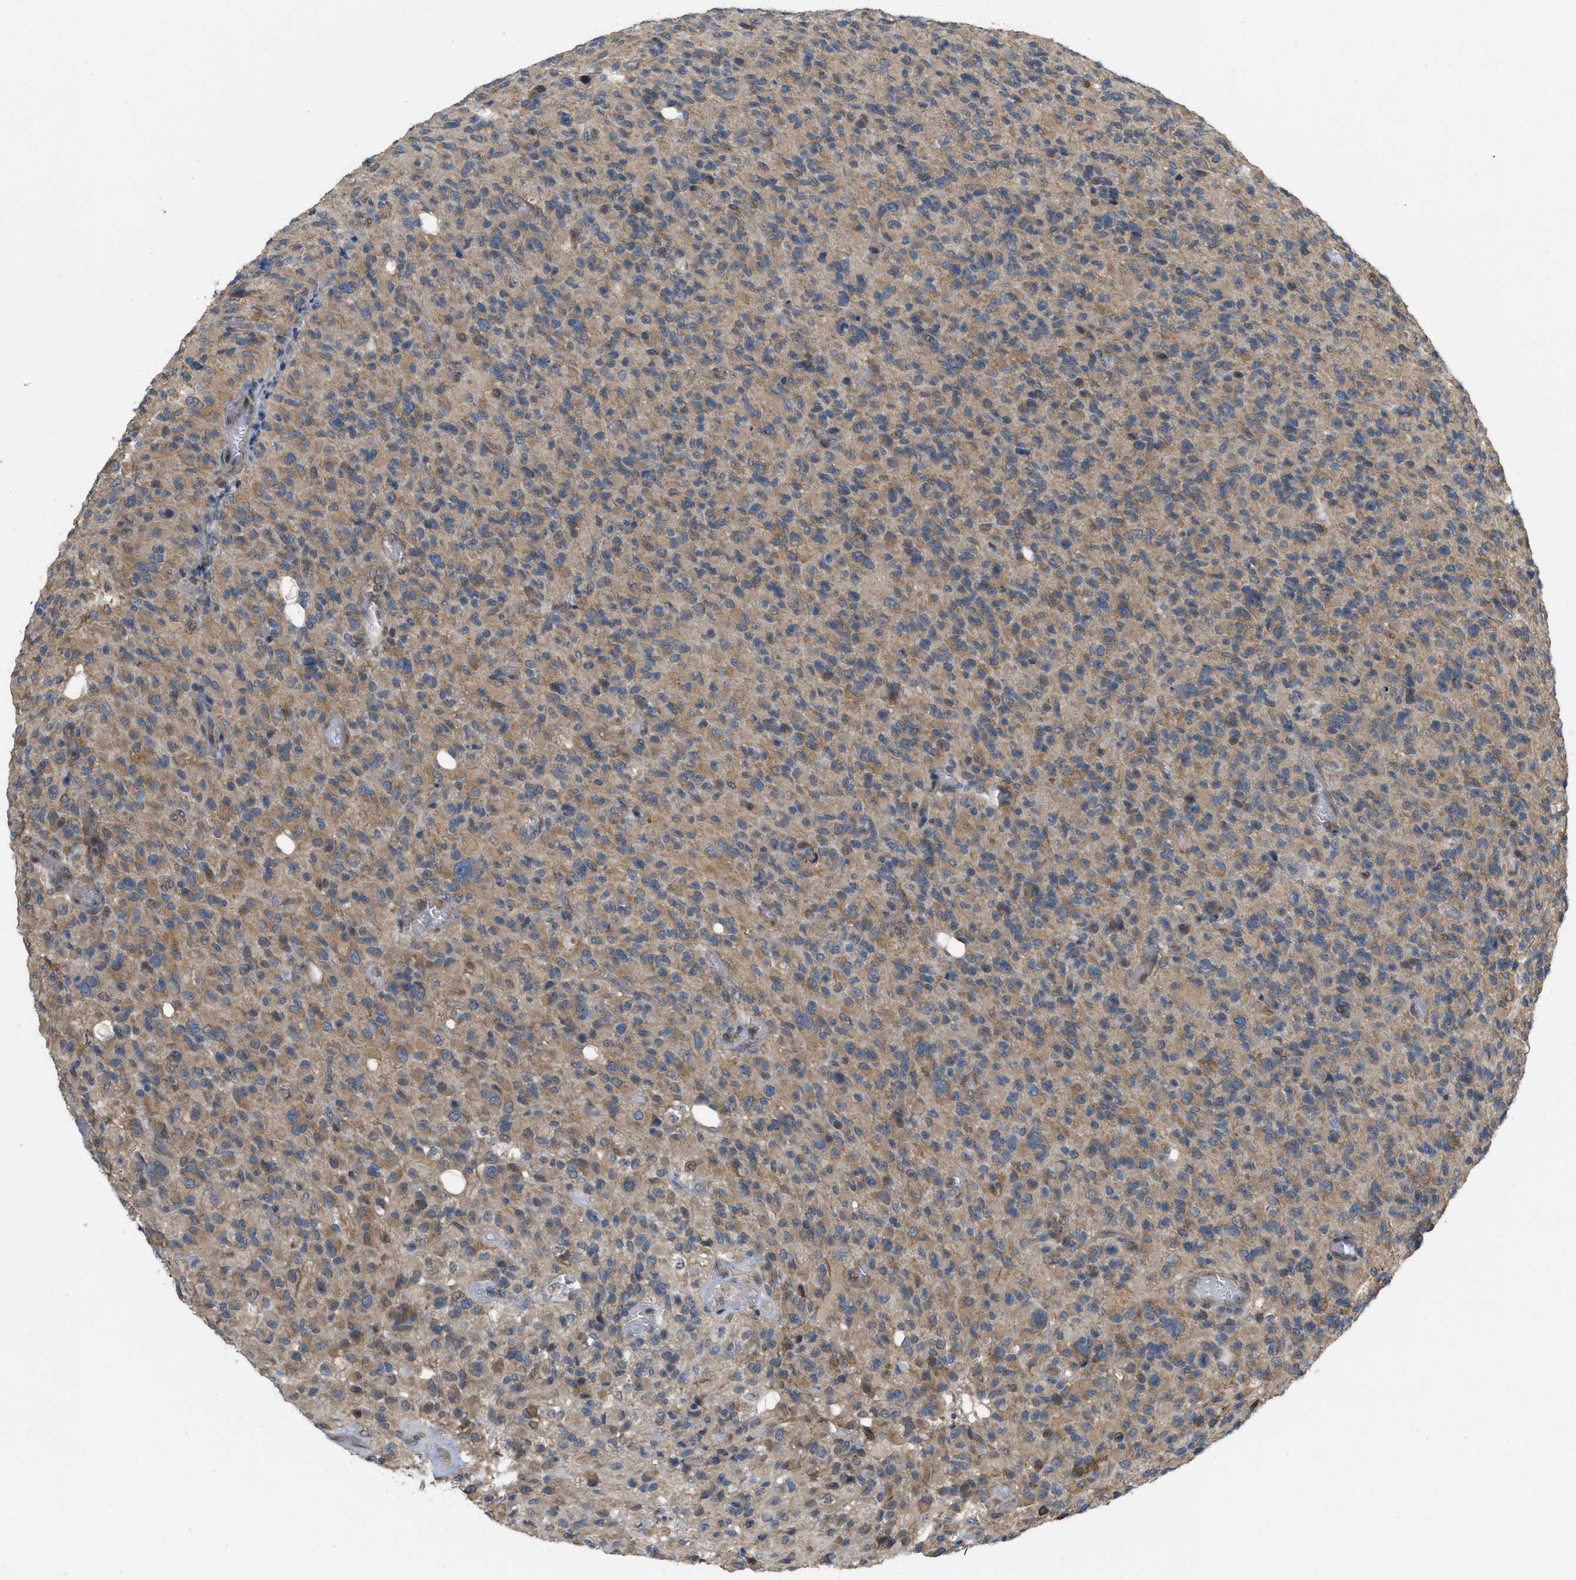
{"staining": {"intensity": "moderate", "quantity": ">75%", "location": "cytoplasmic/membranous"}, "tissue": "glioma", "cell_type": "Tumor cells", "image_type": "cancer", "snomed": [{"axis": "morphology", "description": "Glioma, malignant, High grade"}, {"axis": "topography", "description": "Brain"}], "caption": "Moderate cytoplasmic/membranous expression for a protein is seen in approximately >75% of tumor cells of glioma using immunohistochemistry (IHC).", "gene": "IFNLR1", "patient": {"sex": "male", "age": 71}}